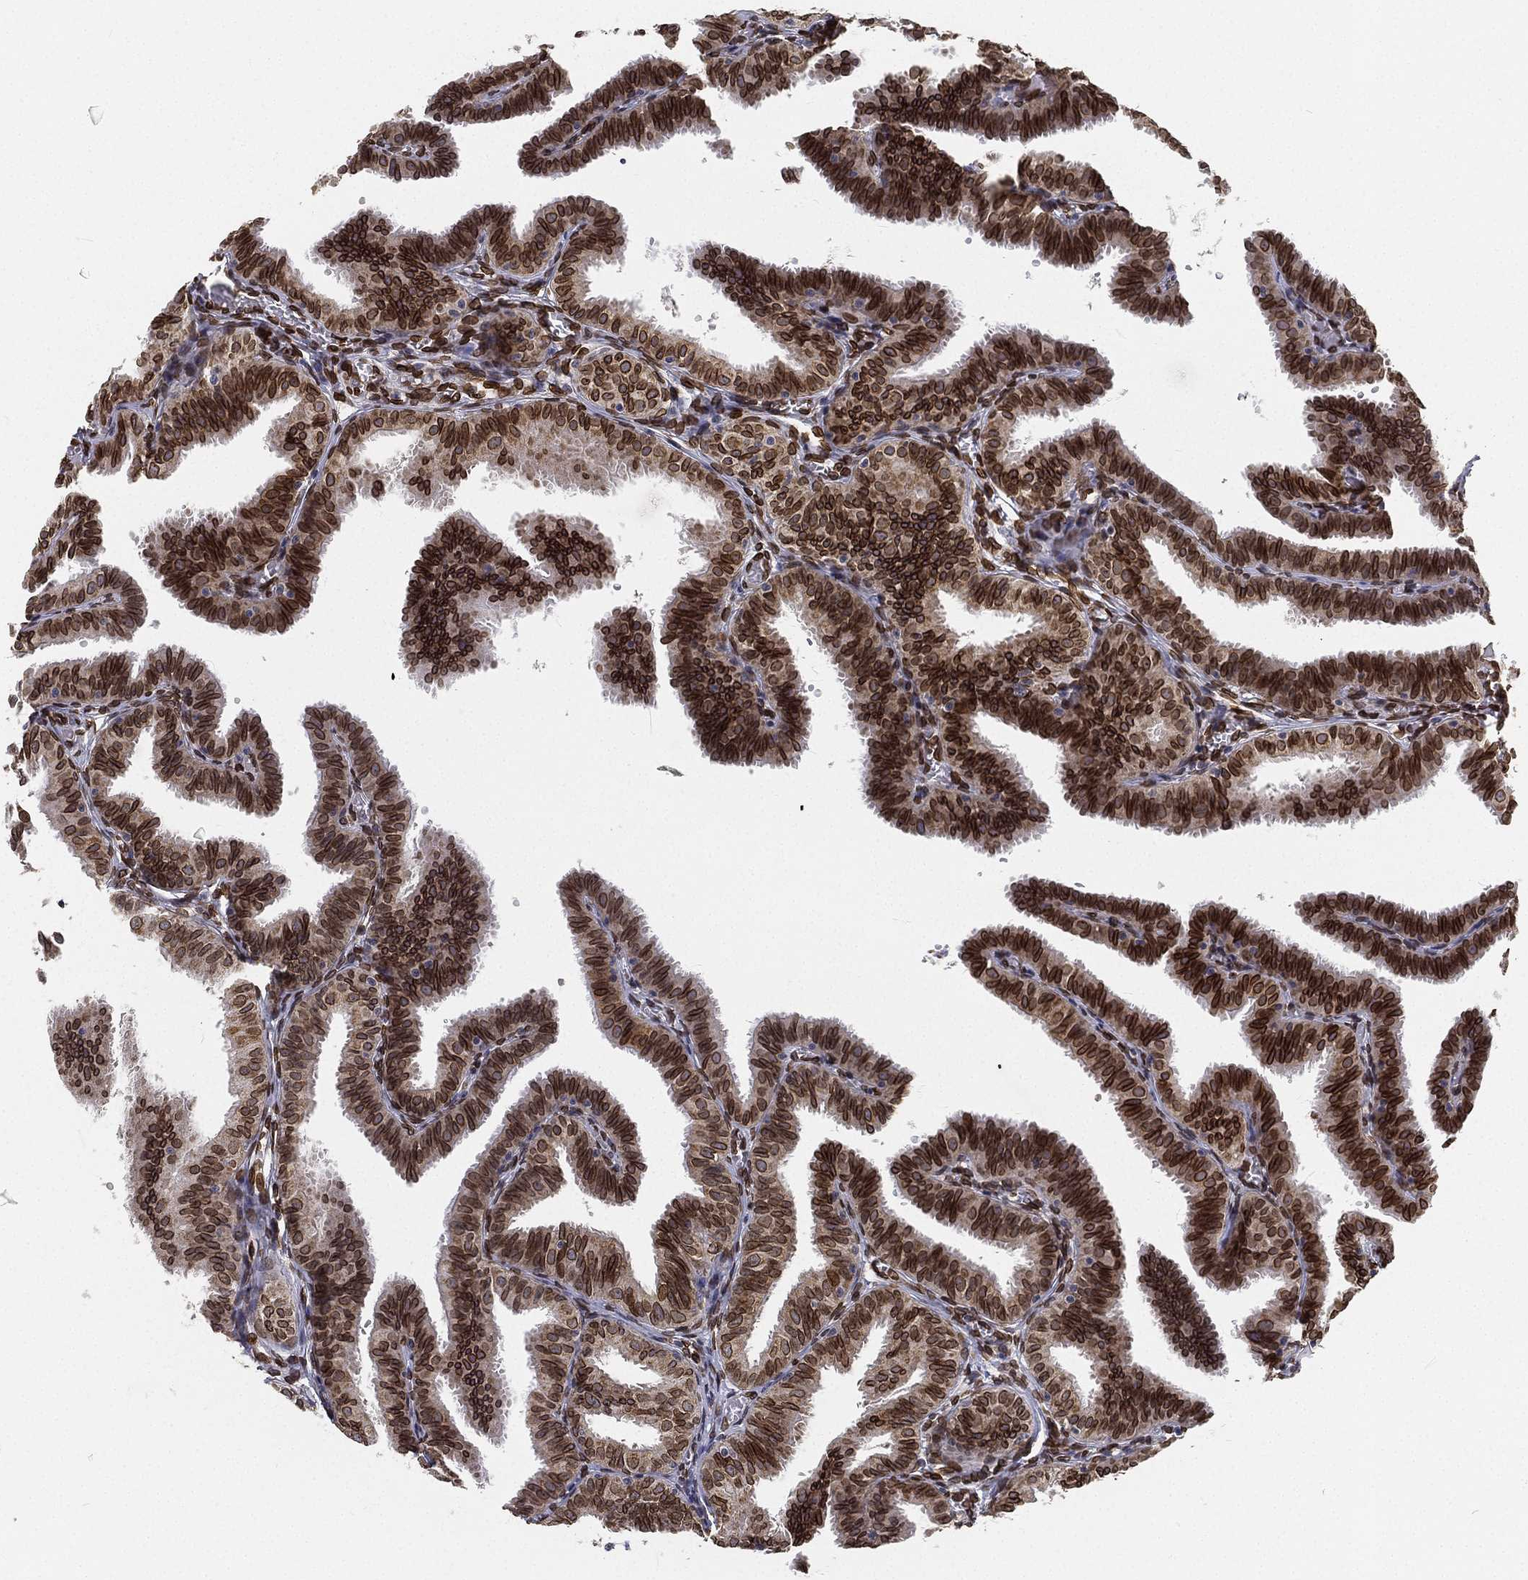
{"staining": {"intensity": "strong", "quantity": ">75%", "location": "cytoplasmic/membranous,nuclear"}, "tissue": "fallopian tube", "cell_type": "Glandular cells", "image_type": "normal", "snomed": [{"axis": "morphology", "description": "Normal tissue, NOS"}, {"axis": "topography", "description": "Fallopian tube"}], "caption": "High-magnification brightfield microscopy of benign fallopian tube stained with DAB (3,3'-diaminobenzidine) (brown) and counterstained with hematoxylin (blue). glandular cells exhibit strong cytoplasmic/membranous,nuclear positivity is identified in about>75% of cells.", "gene": "PALB2", "patient": {"sex": "female", "age": 25}}